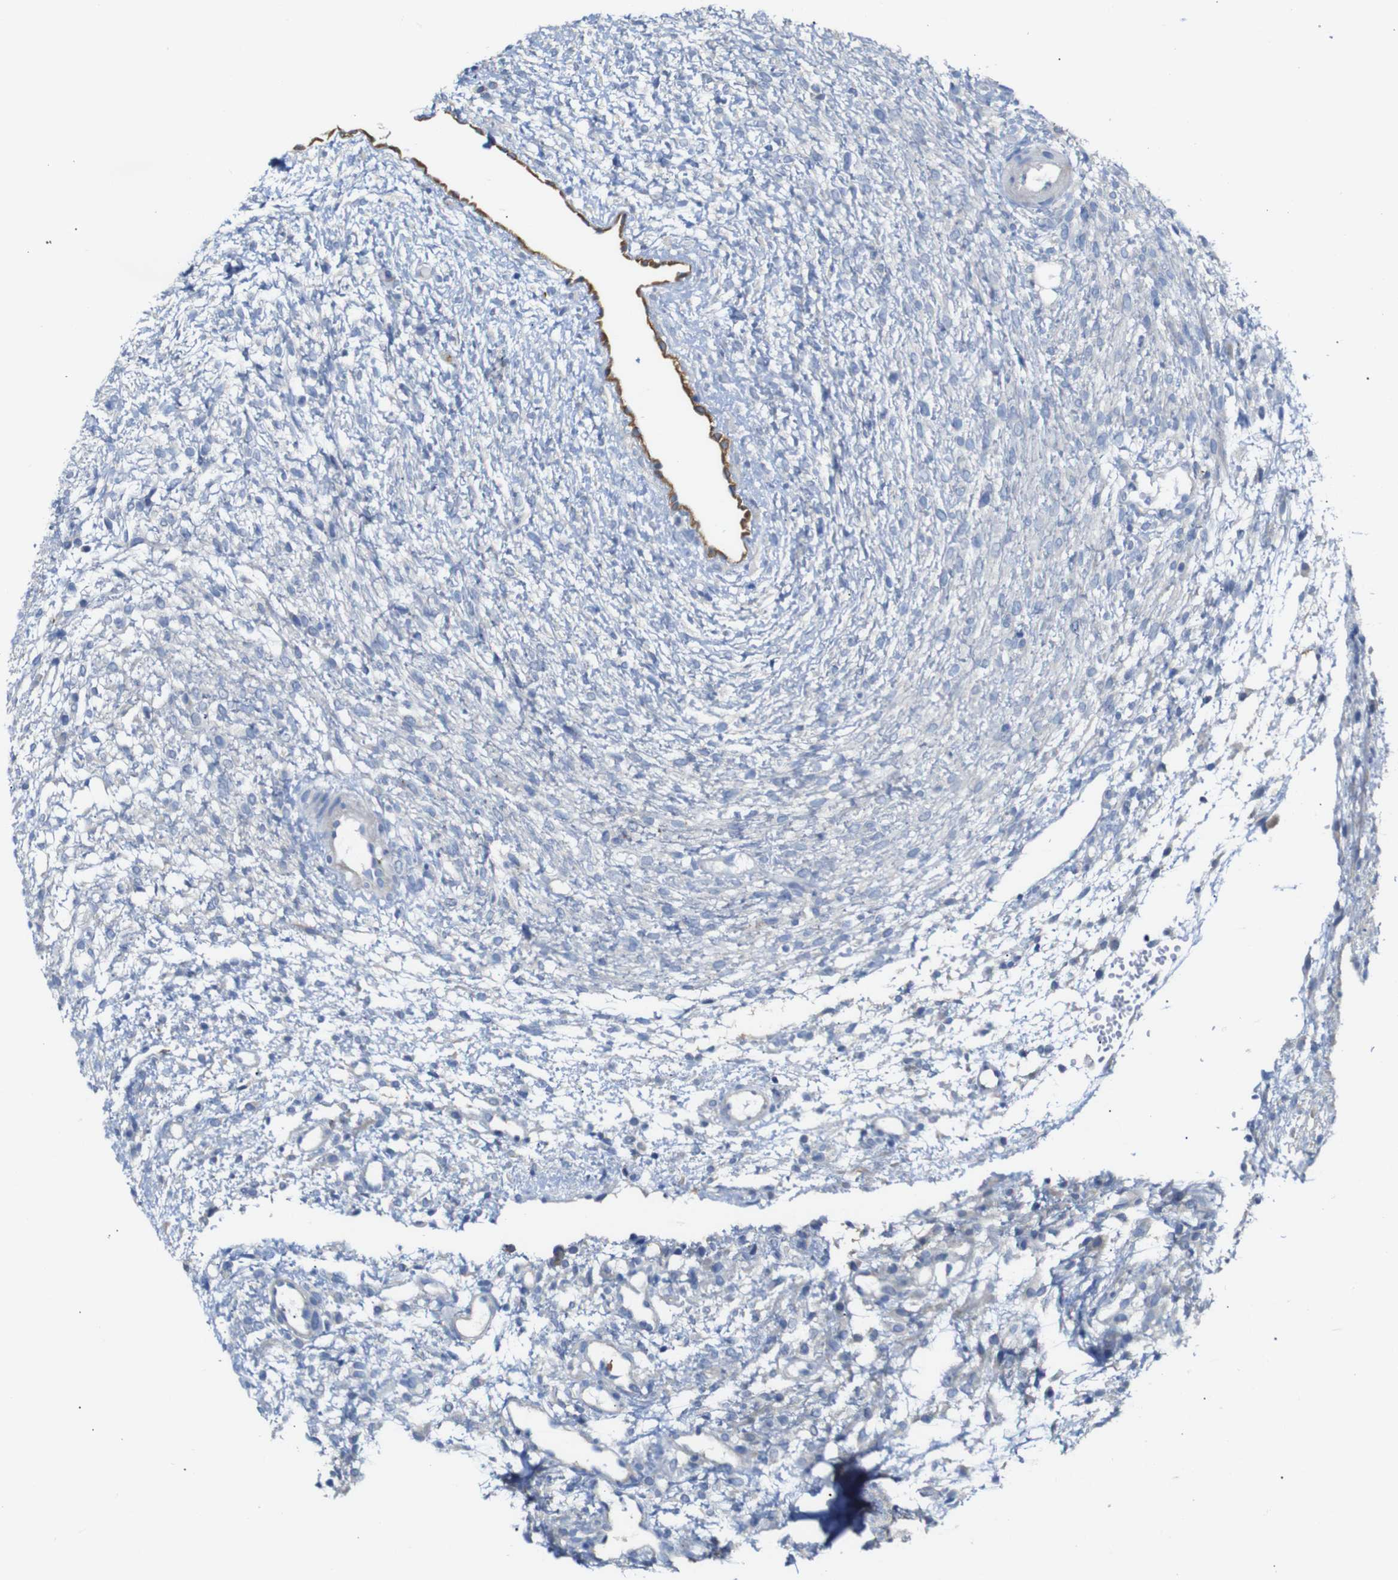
{"staining": {"intensity": "negative", "quantity": "none", "location": "none"}, "tissue": "ovary", "cell_type": "Ovarian stroma cells", "image_type": "normal", "snomed": [{"axis": "morphology", "description": "Normal tissue, NOS"}, {"axis": "morphology", "description": "Cyst, NOS"}, {"axis": "topography", "description": "Ovary"}], "caption": "The immunohistochemistry micrograph has no significant positivity in ovarian stroma cells of ovary. (DAB (3,3'-diaminobenzidine) immunohistochemistry (IHC), high magnification).", "gene": "ALOX15", "patient": {"sex": "female", "age": 18}}